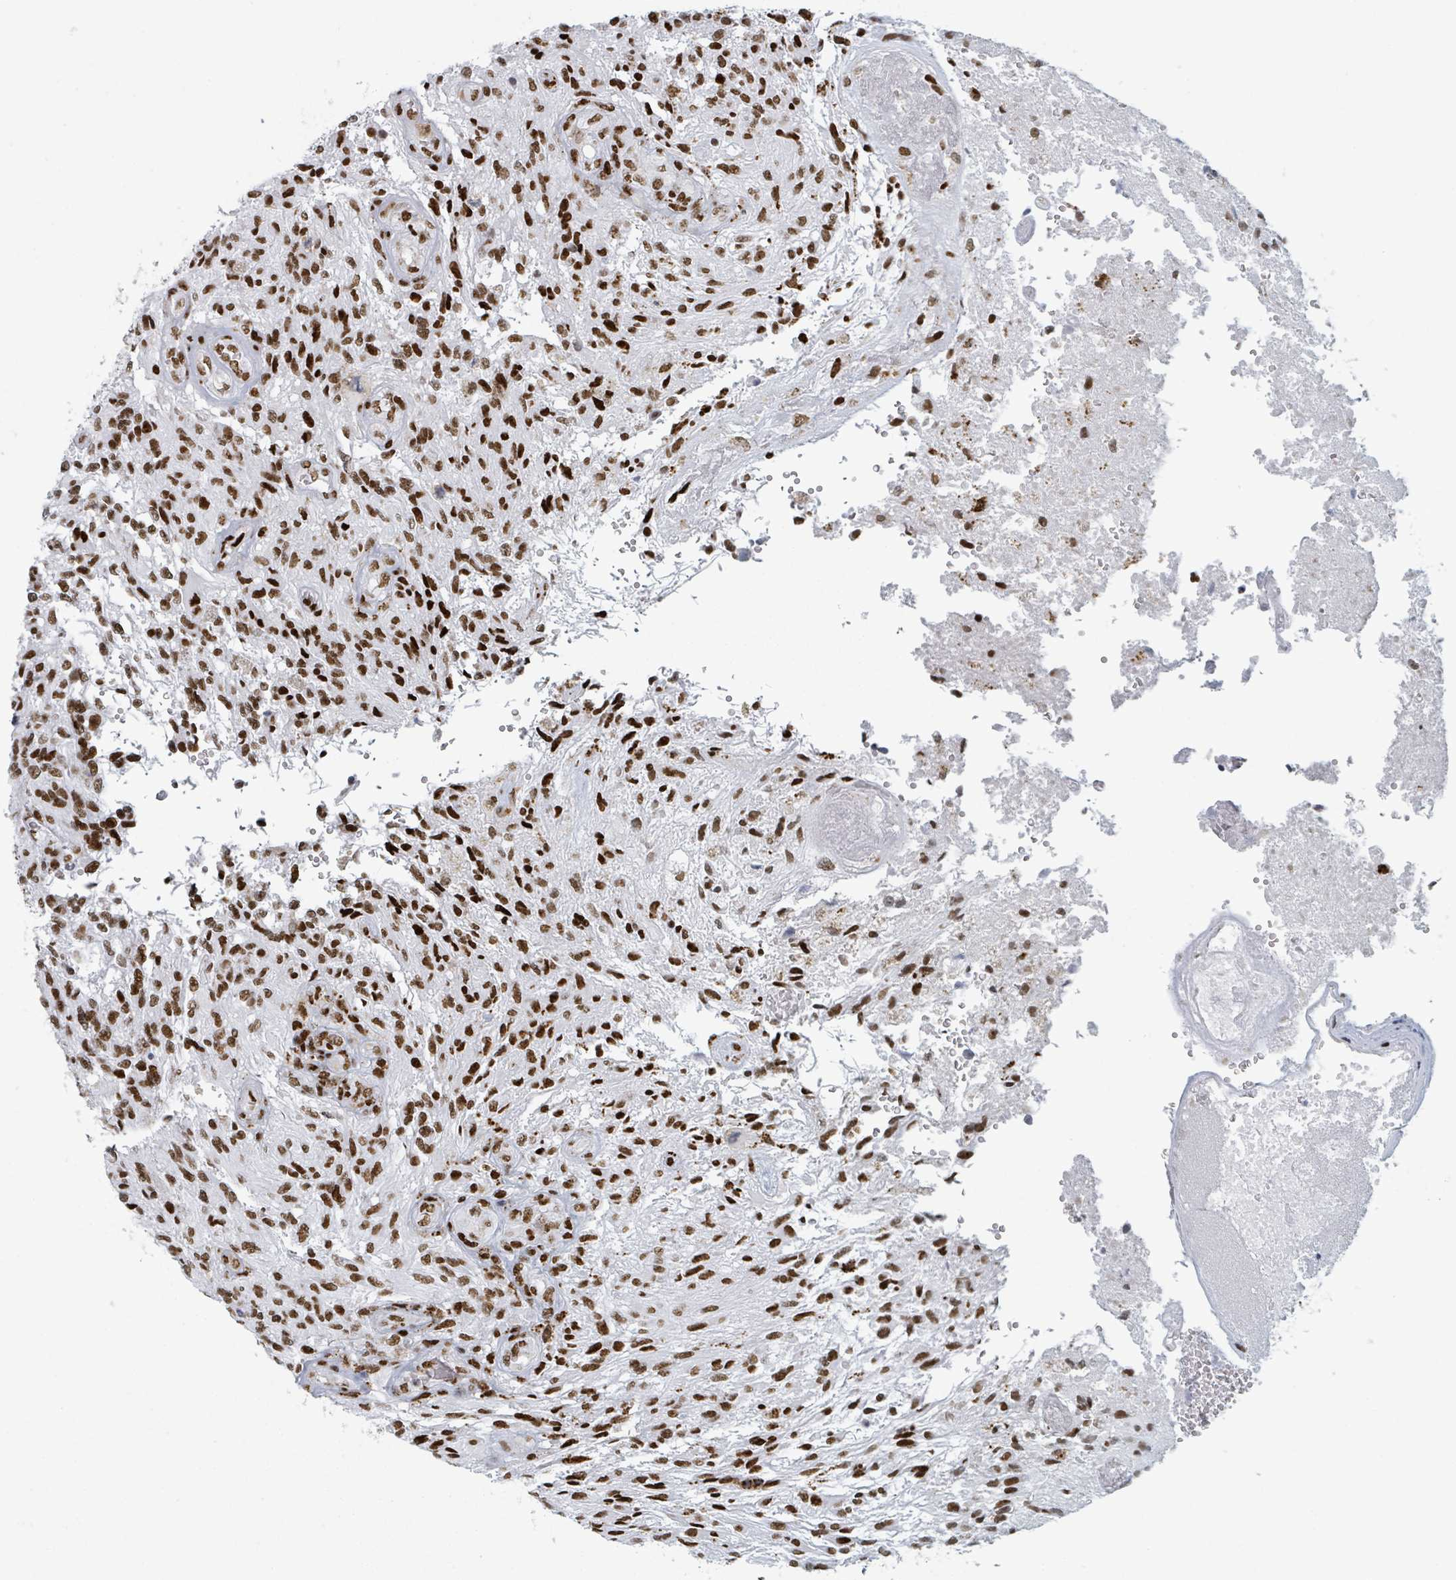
{"staining": {"intensity": "strong", "quantity": ">75%", "location": "nuclear"}, "tissue": "glioma", "cell_type": "Tumor cells", "image_type": "cancer", "snomed": [{"axis": "morphology", "description": "Glioma, malignant, High grade"}, {"axis": "topography", "description": "Brain"}], "caption": "IHC of human high-grade glioma (malignant) shows high levels of strong nuclear staining in approximately >75% of tumor cells.", "gene": "DHX16", "patient": {"sex": "male", "age": 56}}